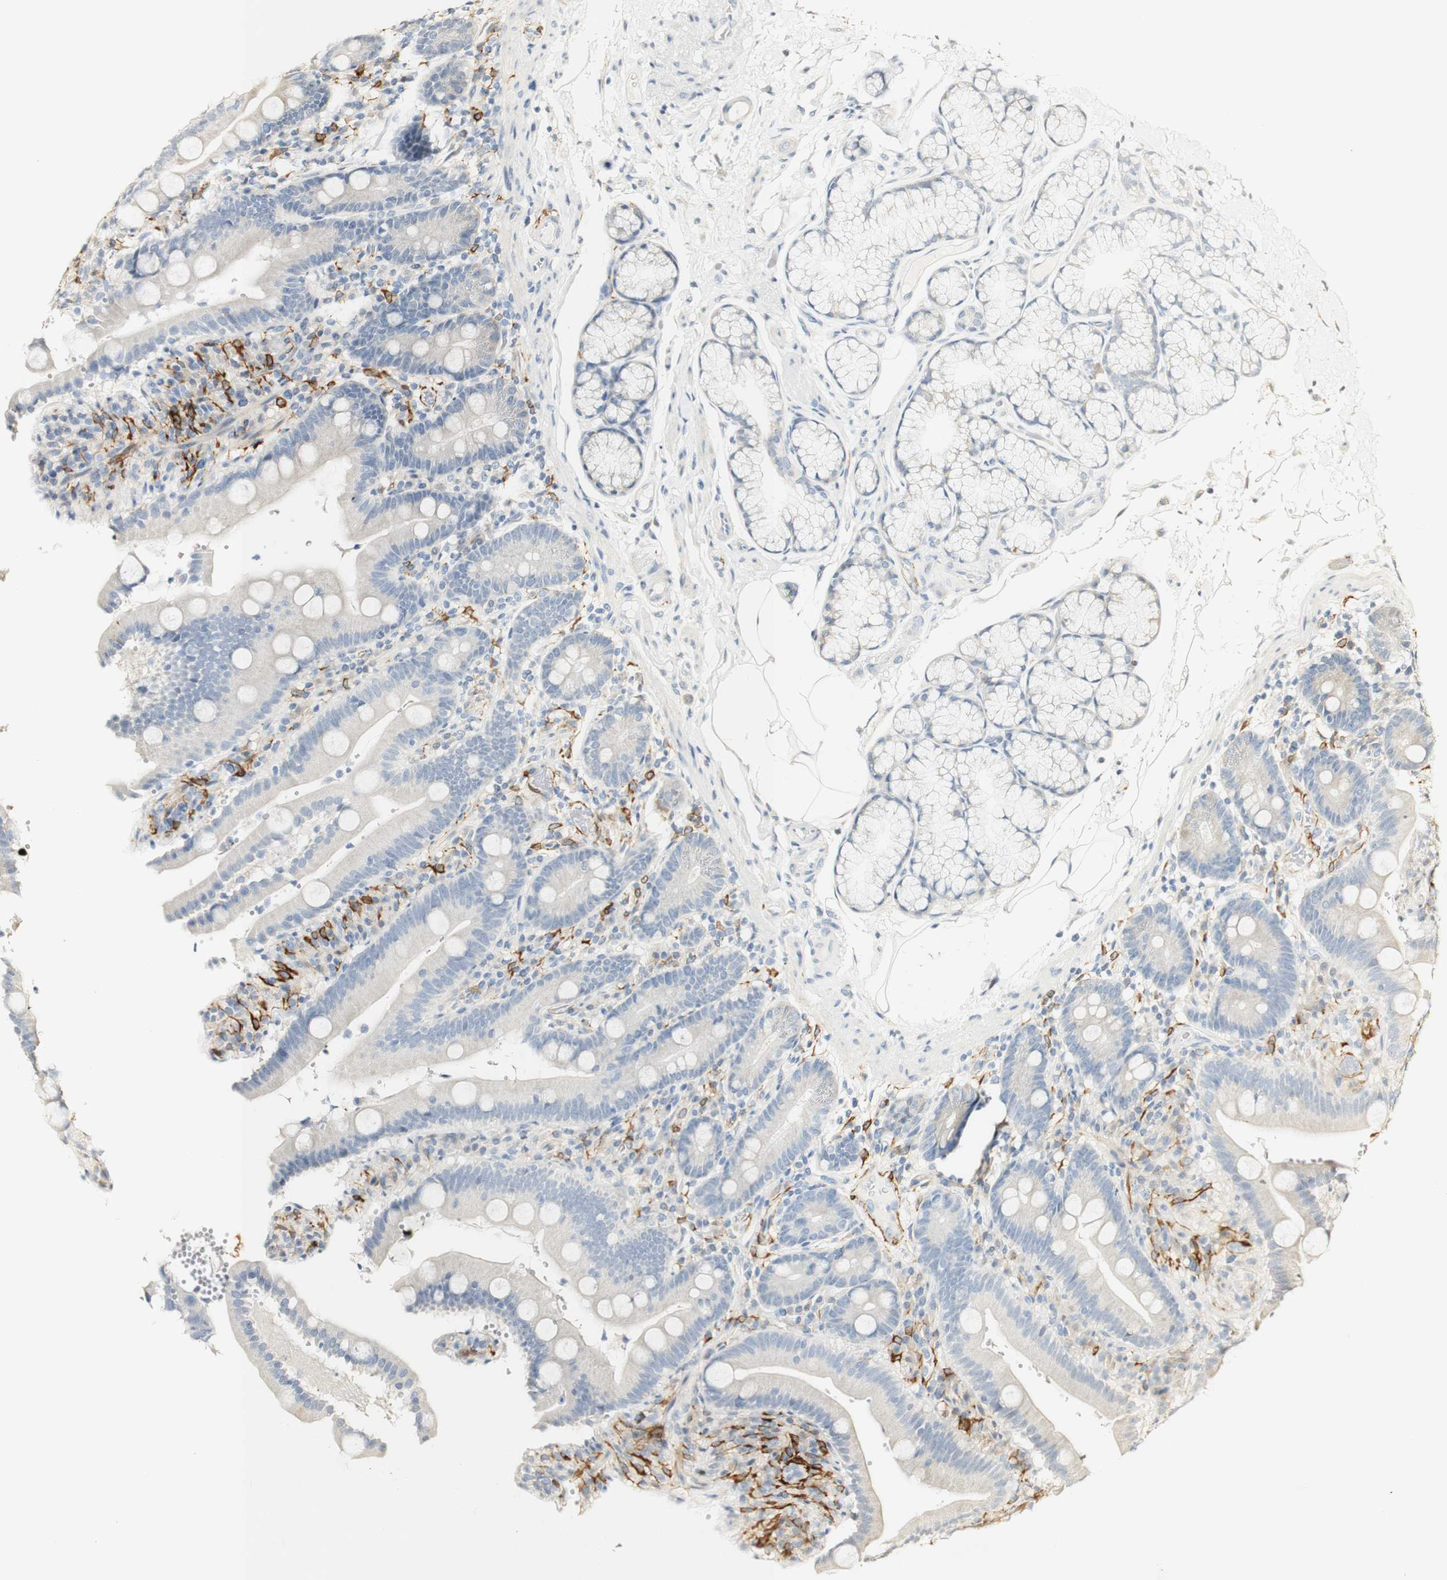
{"staining": {"intensity": "negative", "quantity": "none", "location": "none"}, "tissue": "duodenum", "cell_type": "Glandular cells", "image_type": "normal", "snomed": [{"axis": "morphology", "description": "Normal tissue, NOS"}, {"axis": "topography", "description": "Small intestine, NOS"}], "caption": "This is an IHC histopathology image of benign duodenum. There is no staining in glandular cells.", "gene": "FMO3", "patient": {"sex": "female", "age": 71}}